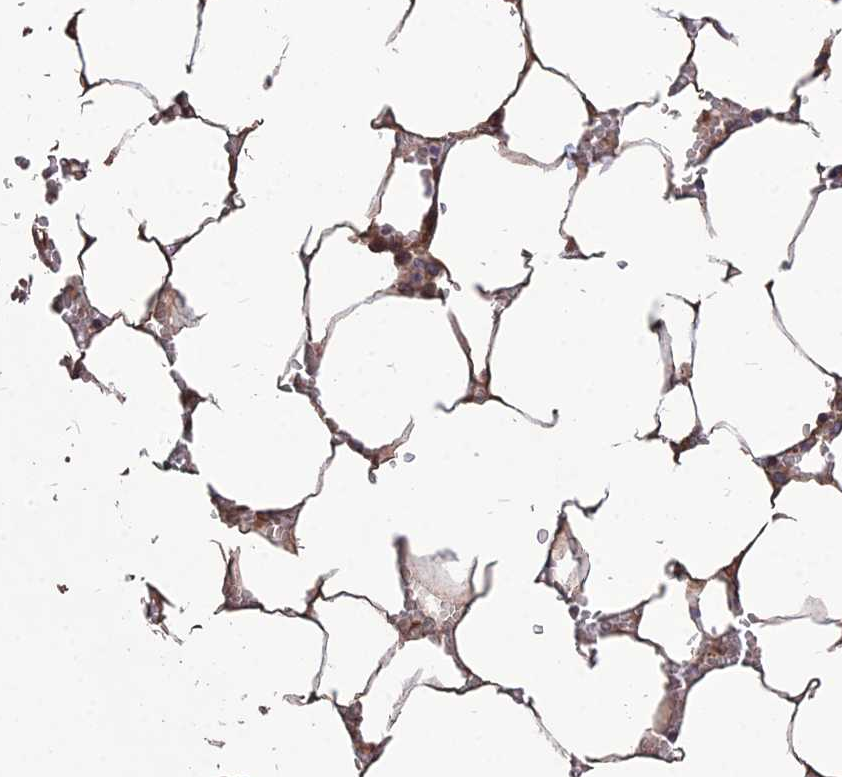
{"staining": {"intensity": "moderate", "quantity": "25%-75%", "location": "cytoplasmic/membranous"}, "tissue": "bone marrow", "cell_type": "Hematopoietic cells", "image_type": "normal", "snomed": [{"axis": "morphology", "description": "Normal tissue, NOS"}, {"axis": "topography", "description": "Bone marrow"}], "caption": "Immunohistochemical staining of unremarkable bone marrow displays 25%-75% levels of moderate cytoplasmic/membranous protein staining in about 25%-75% of hematopoietic cells. The staining was performed using DAB (3,3'-diaminobenzidine), with brown indicating positive protein expression. Nuclei are stained blue with hematoxylin.", "gene": "CRTAP", "patient": {"sex": "male", "age": 70}}